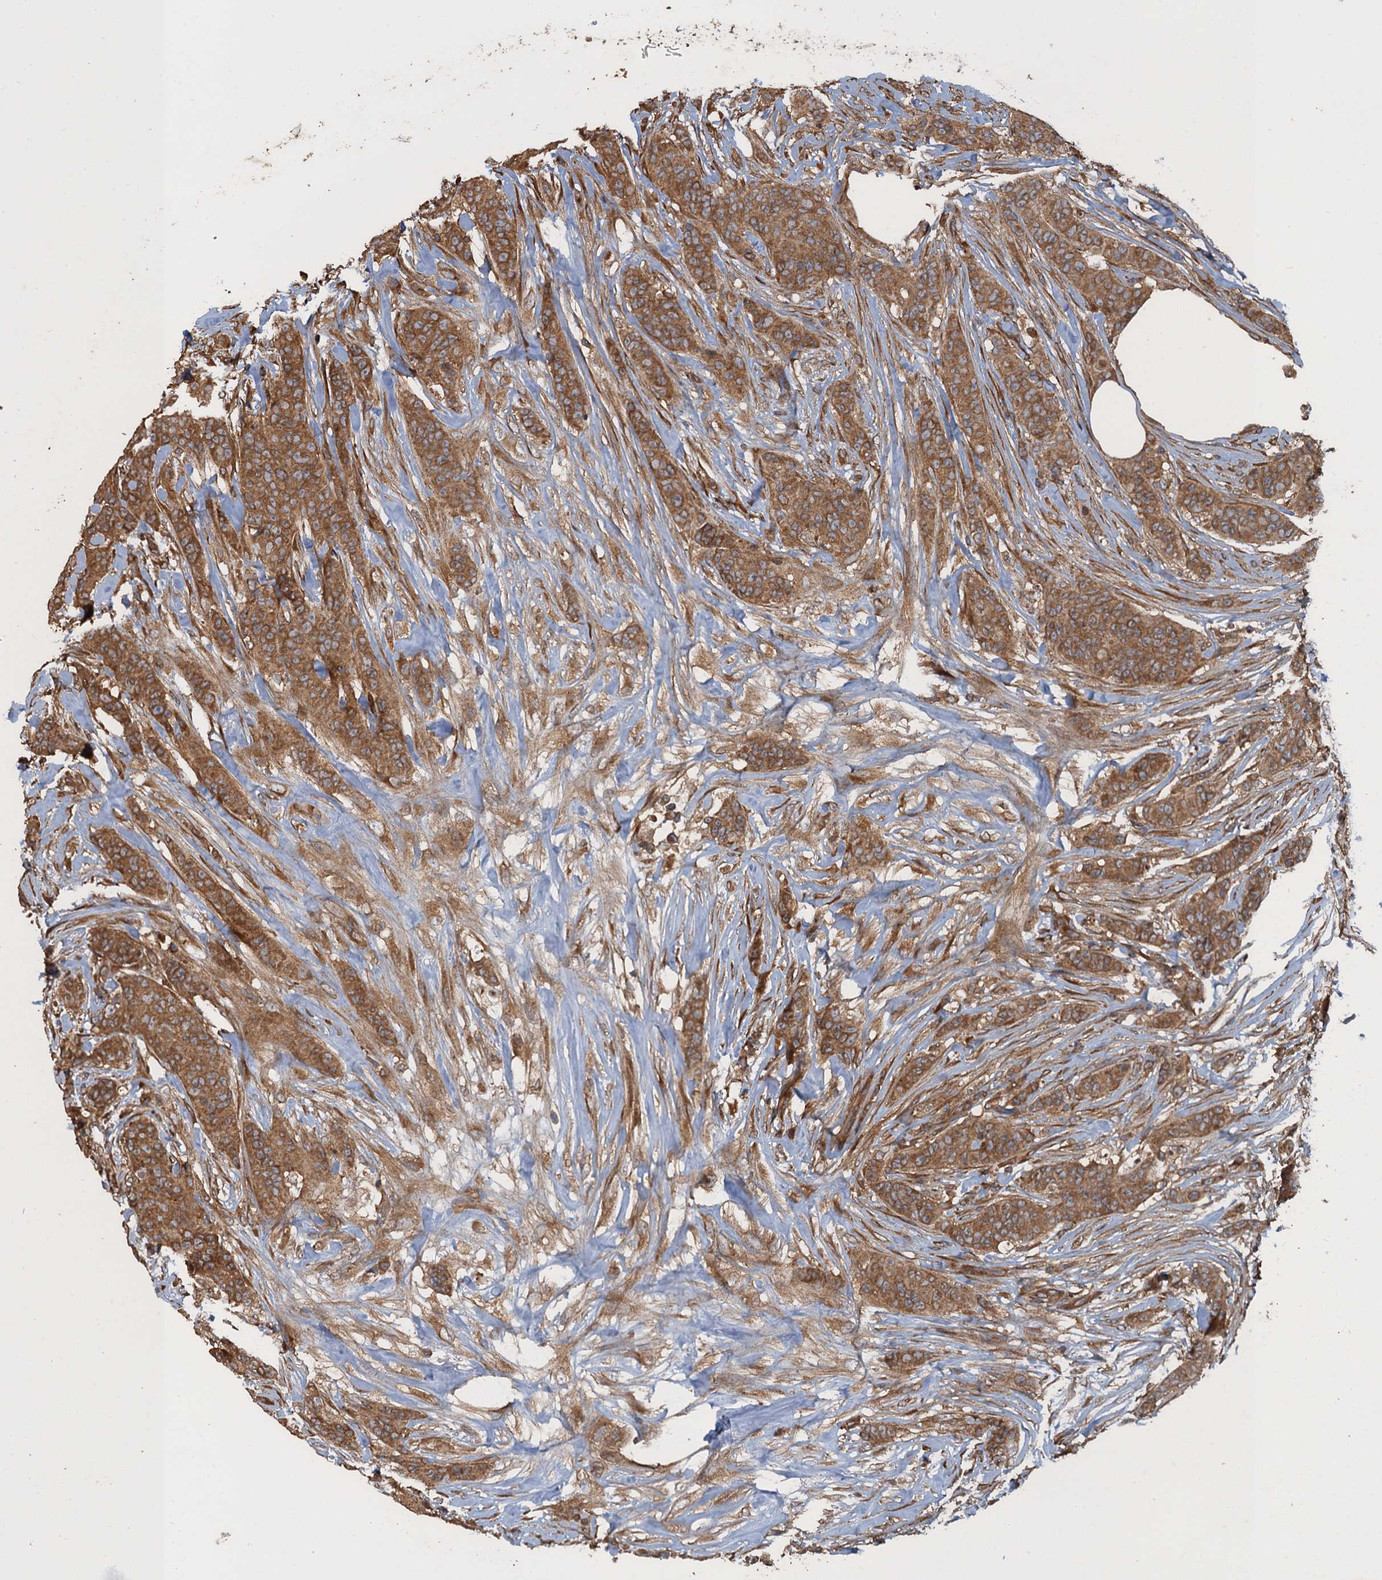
{"staining": {"intensity": "moderate", "quantity": ">75%", "location": "cytoplasmic/membranous"}, "tissue": "breast cancer", "cell_type": "Tumor cells", "image_type": "cancer", "snomed": [{"axis": "morphology", "description": "Duct carcinoma"}, {"axis": "topography", "description": "Breast"}], "caption": "Brown immunohistochemical staining in human breast cancer exhibits moderate cytoplasmic/membranous expression in about >75% of tumor cells. (IHC, brightfield microscopy, high magnification).", "gene": "GLE1", "patient": {"sex": "female", "age": 40}}